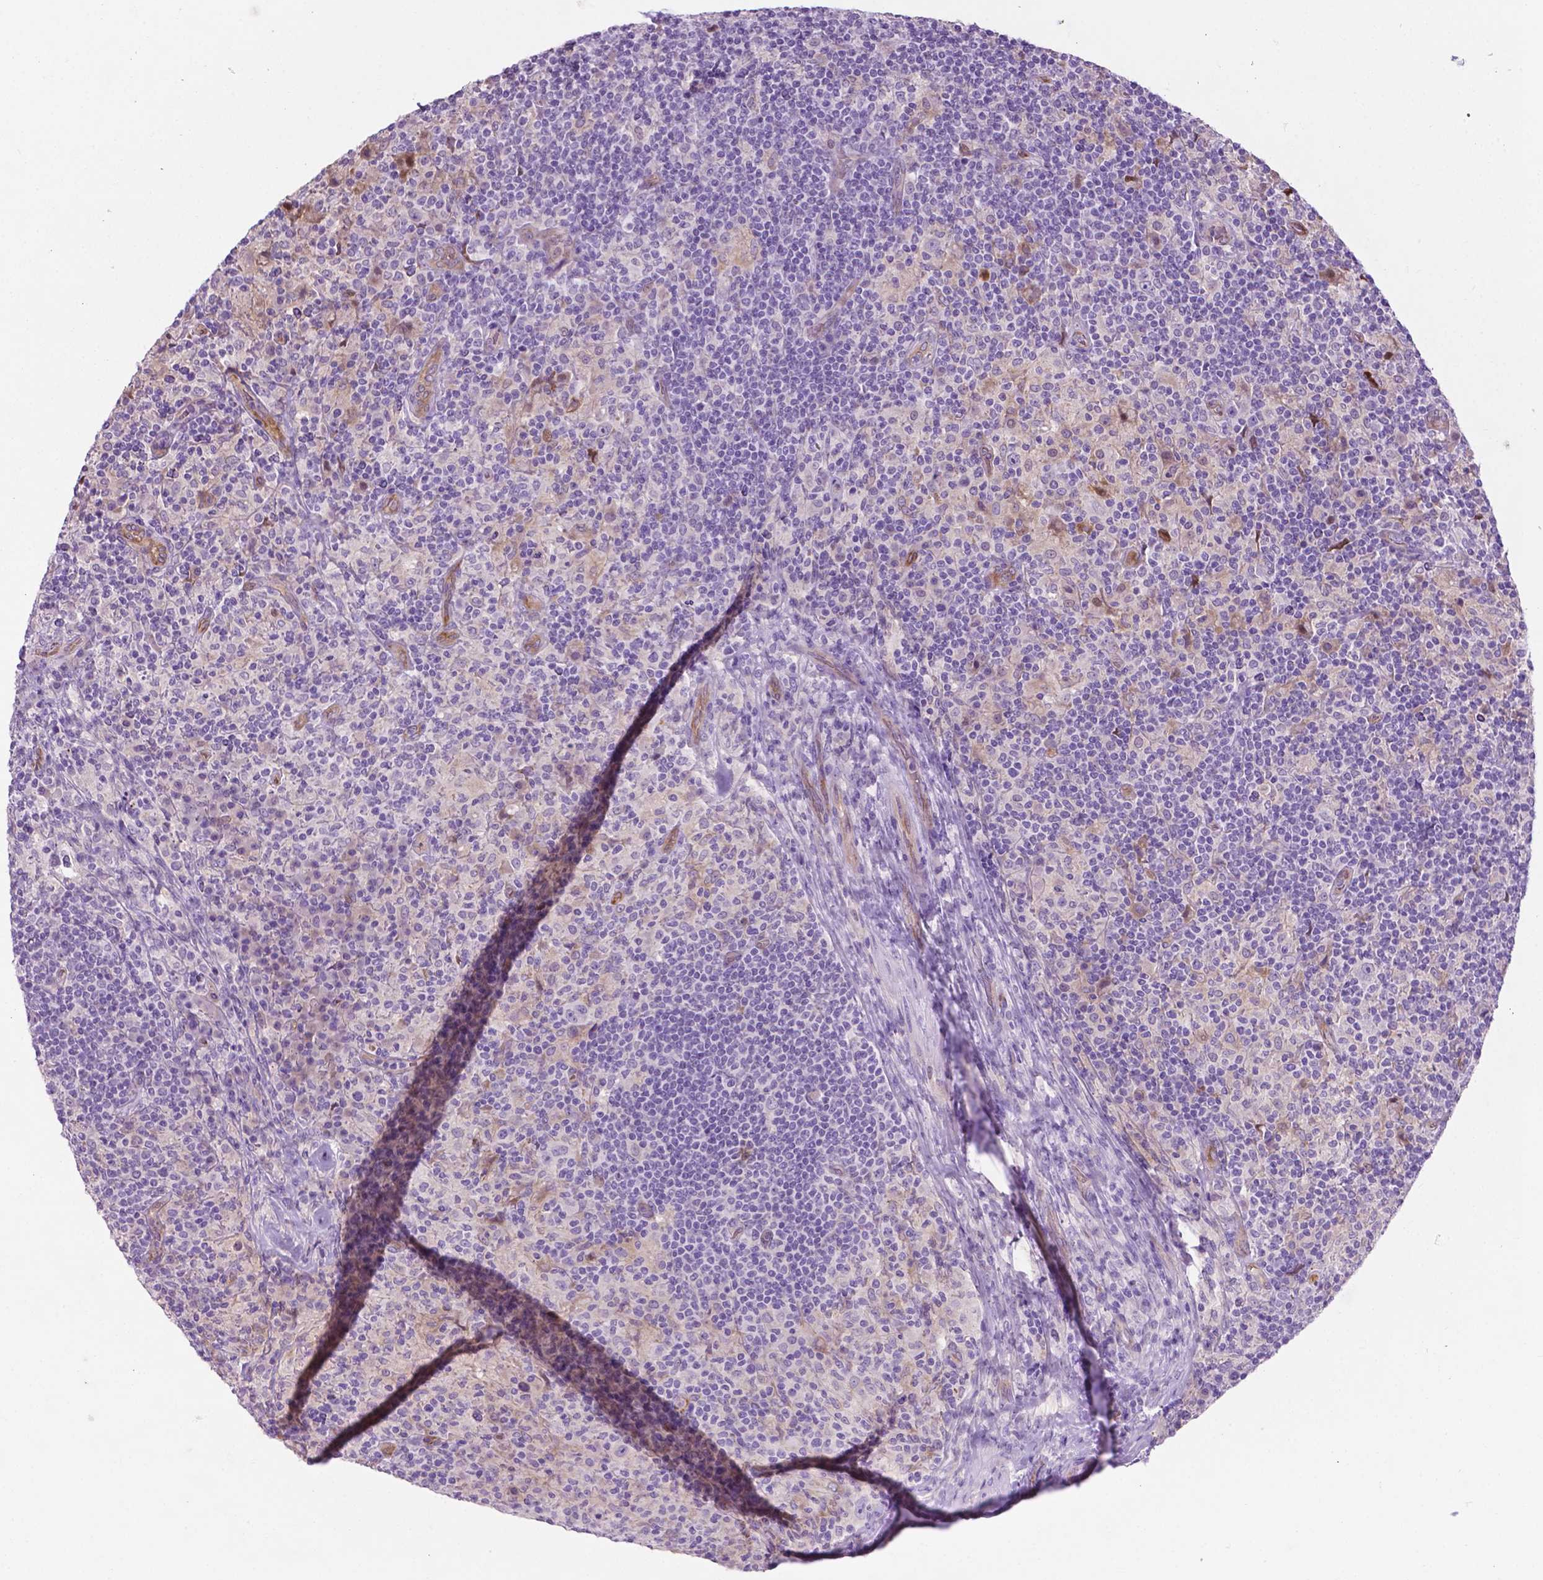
{"staining": {"intensity": "negative", "quantity": "none", "location": "none"}, "tissue": "lymphoma", "cell_type": "Tumor cells", "image_type": "cancer", "snomed": [{"axis": "morphology", "description": "Hodgkin's disease, NOS"}, {"axis": "topography", "description": "Lymph node"}], "caption": "Tumor cells show no significant protein staining in Hodgkin's disease.", "gene": "PHGR1", "patient": {"sex": "male", "age": 70}}